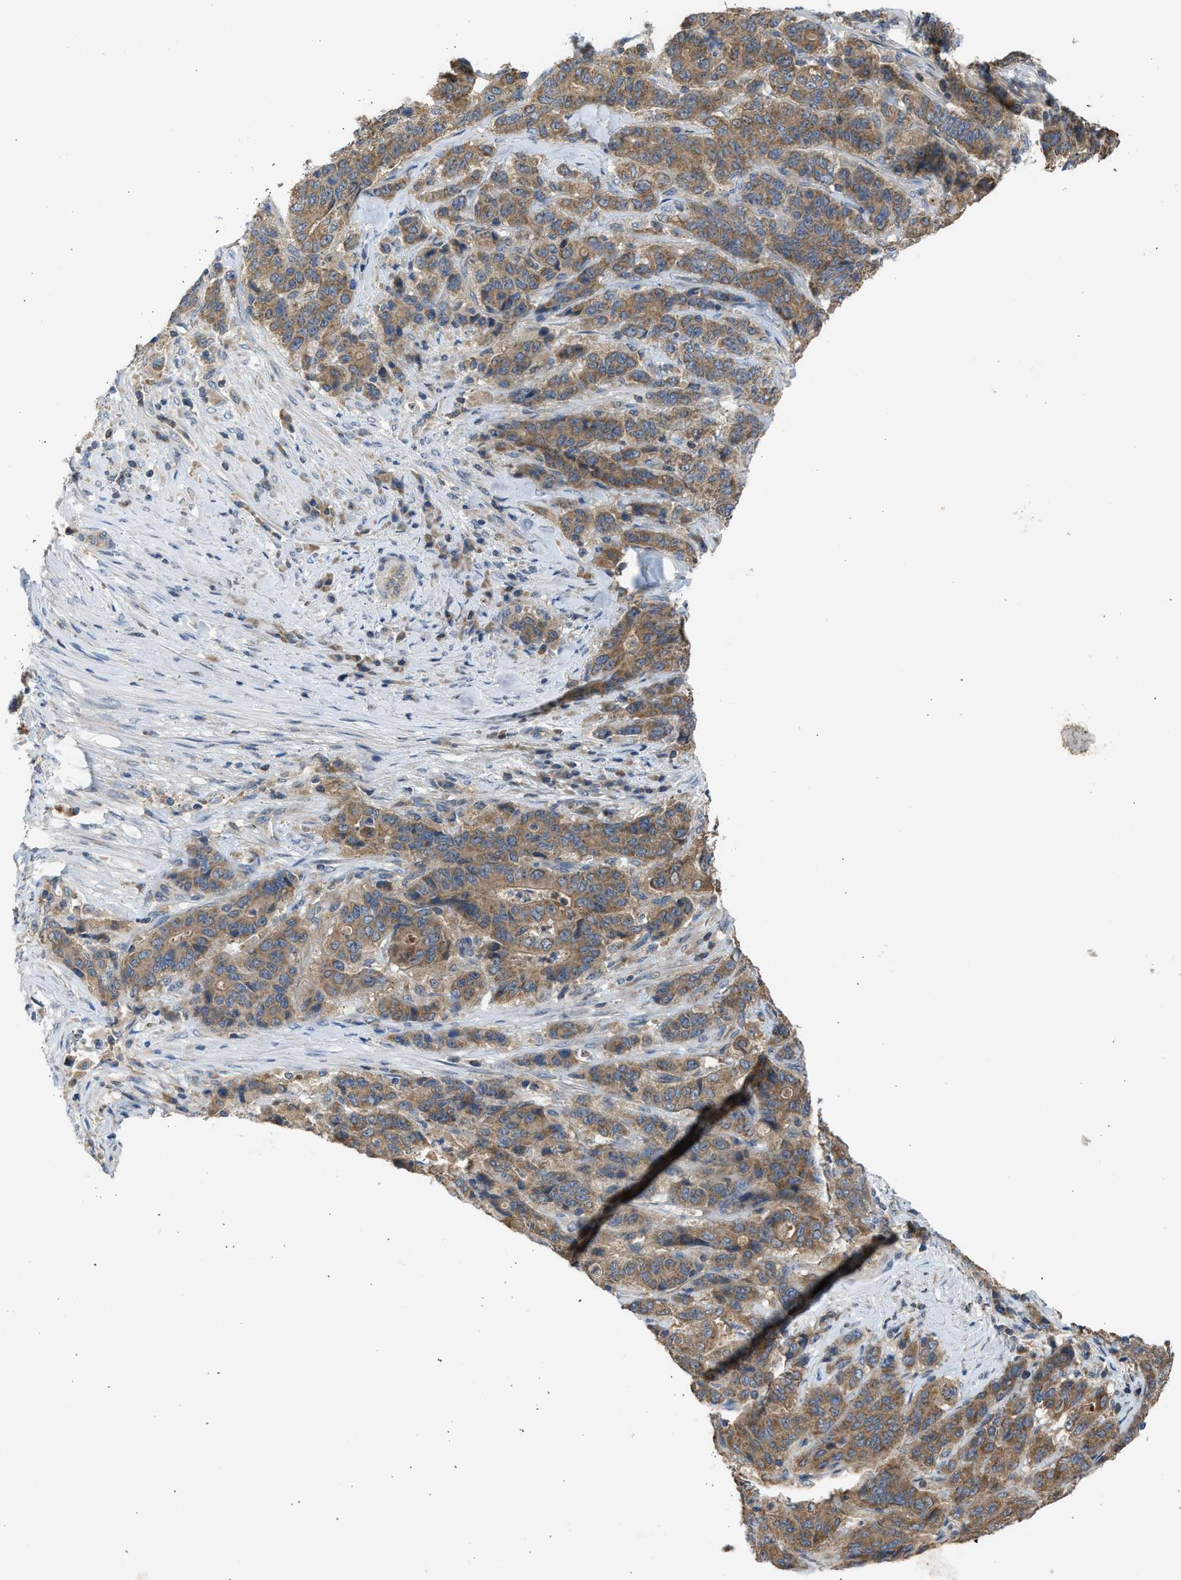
{"staining": {"intensity": "moderate", "quantity": ">75%", "location": "cytoplasmic/membranous"}, "tissue": "stomach cancer", "cell_type": "Tumor cells", "image_type": "cancer", "snomed": [{"axis": "morphology", "description": "Adenocarcinoma, NOS"}, {"axis": "topography", "description": "Stomach"}], "caption": "The micrograph displays staining of stomach cancer (adenocarcinoma), revealing moderate cytoplasmic/membranous protein expression (brown color) within tumor cells.", "gene": "CYP1A1", "patient": {"sex": "female", "age": 73}}